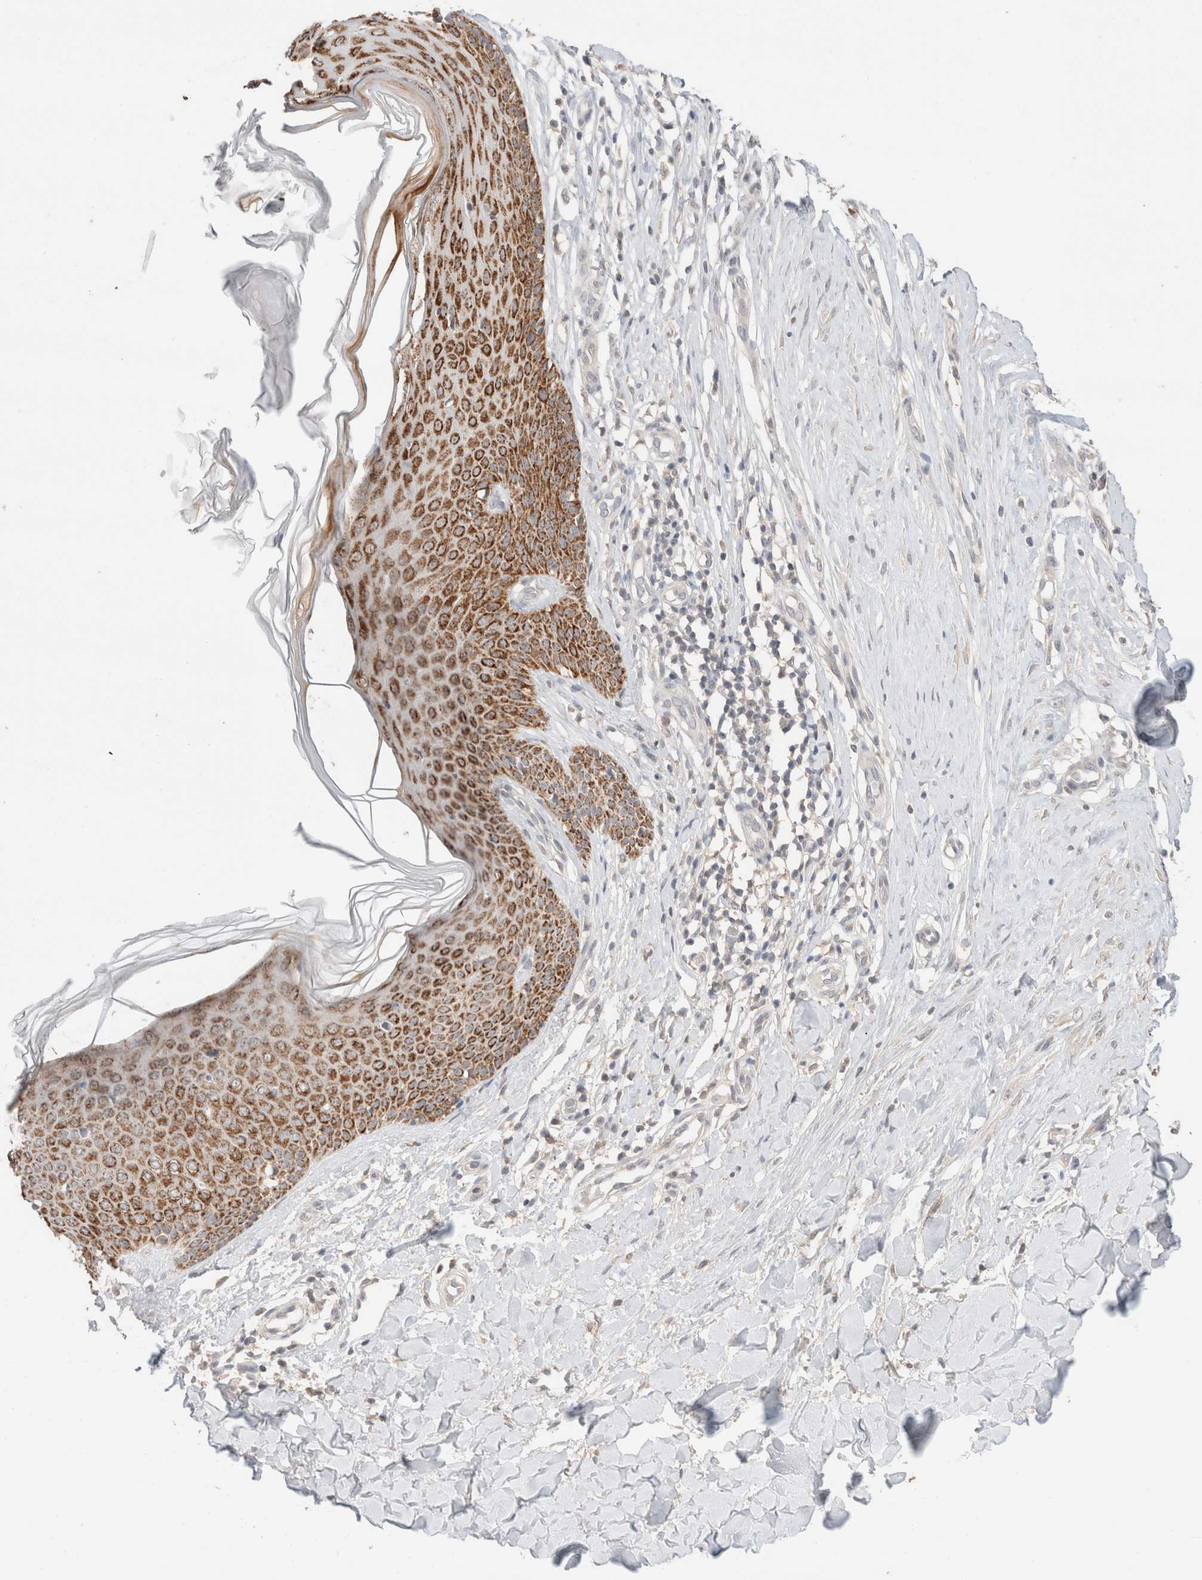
{"staining": {"intensity": "negative", "quantity": "none", "location": "none"}, "tissue": "skin", "cell_type": "Fibroblasts", "image_type": "normal", "snomed": [{"axis": "morphology", "description": "Normal tissue, NOS"}, {"axis": "topography", "description": "Skin"}], "caption": "Immunohistochemical staining of benign human skin reveals no significant staining in fibroblasts. Brightfield microscopy of immunohistochemistry (IHC) stained with DAB (3,3'-diaminobenzidine) (brown) and hematoxylin (blue), captured at high magnification.", "gene": "TRIM41", "patient": {"sex": "male", "age": 41}}